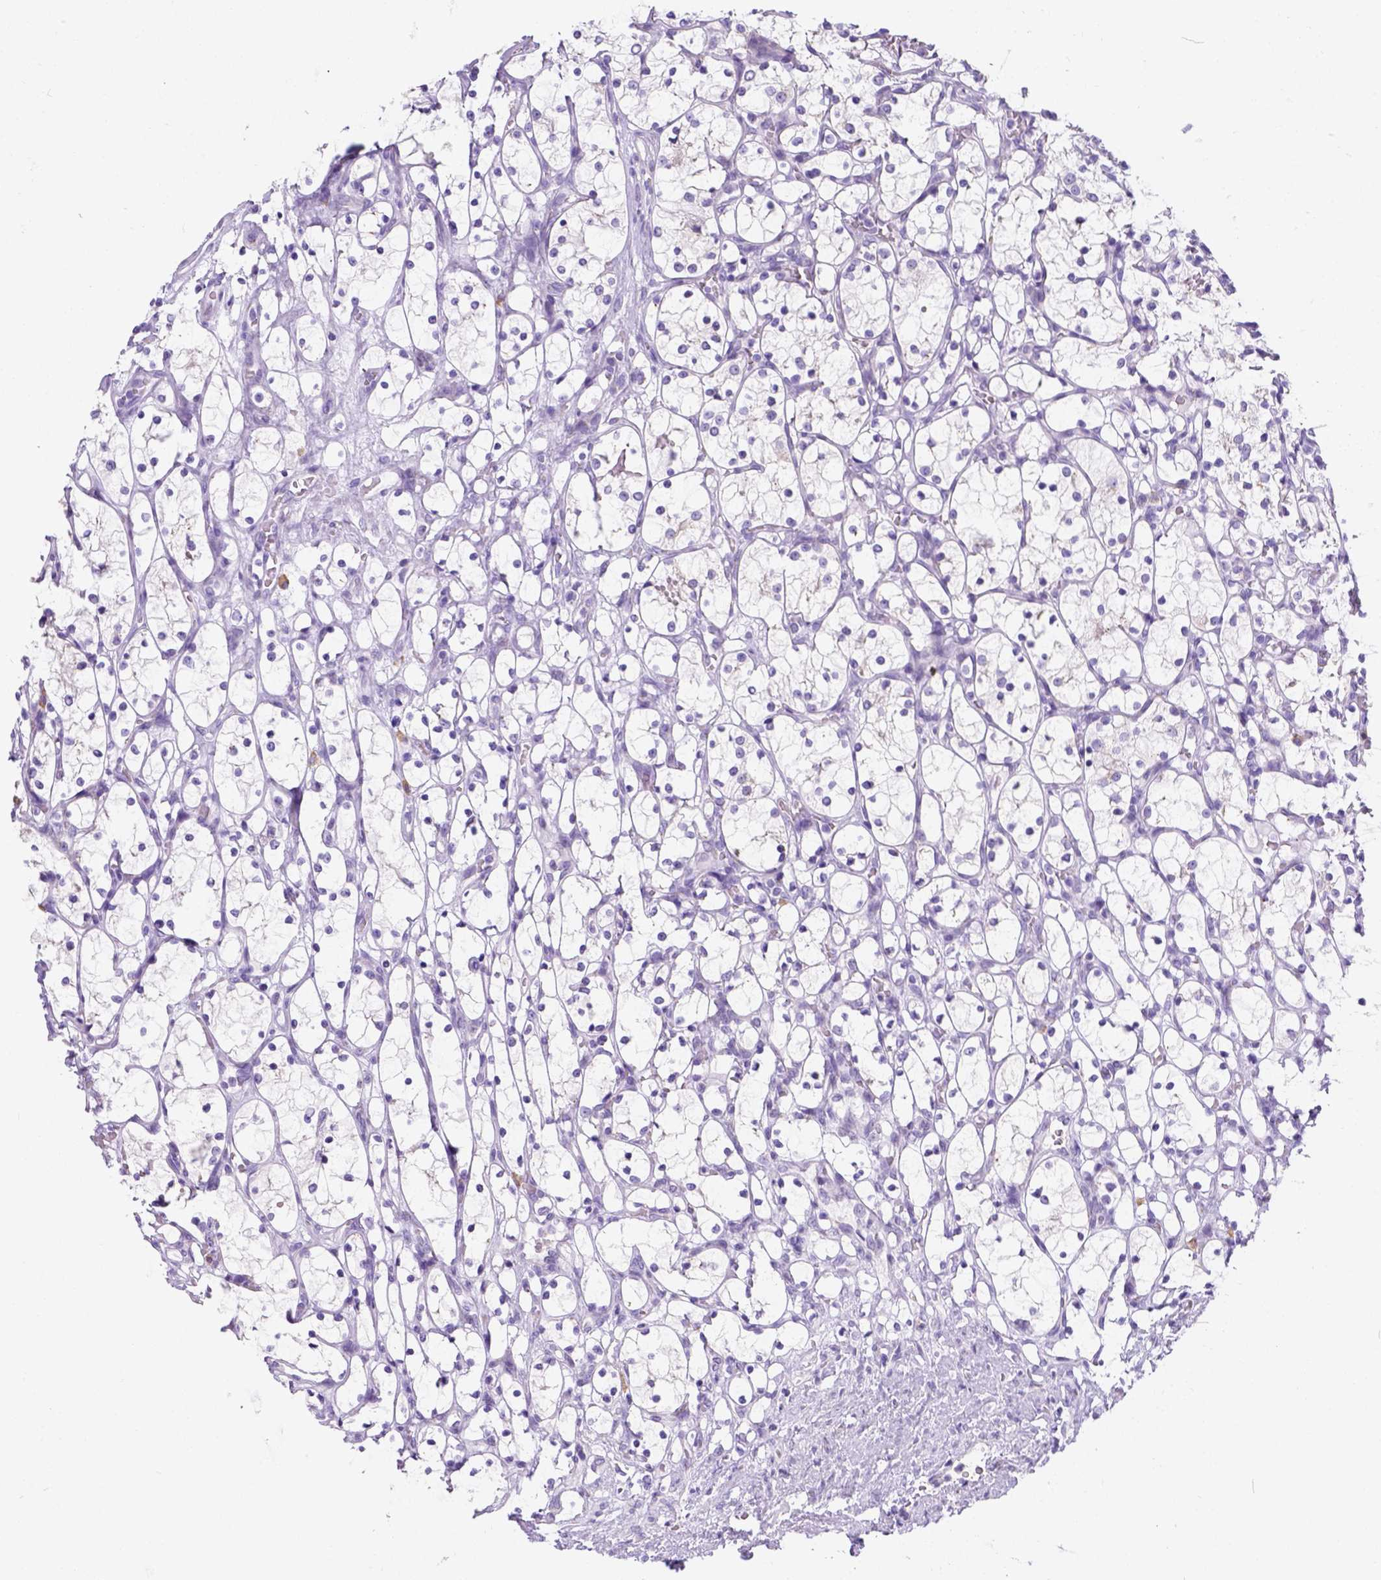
{"staining": {"intensity": "negative", "quantity": "none", "location": "none"}, "tissue": "renal cancer", "cell_type": "Tumor cells", "image_type": "cancer", "snomed": [{"axis": "morphology", "description": "Adenocarcinoma, NOS"}, {"axis": "topography", "description": "Kidney"}], "caption": "Micrograph shows no significant protein positivity in tumor cells of renal cancer.", "gene": "PHF7", "patient": {"sex": "female", "age": 69}}